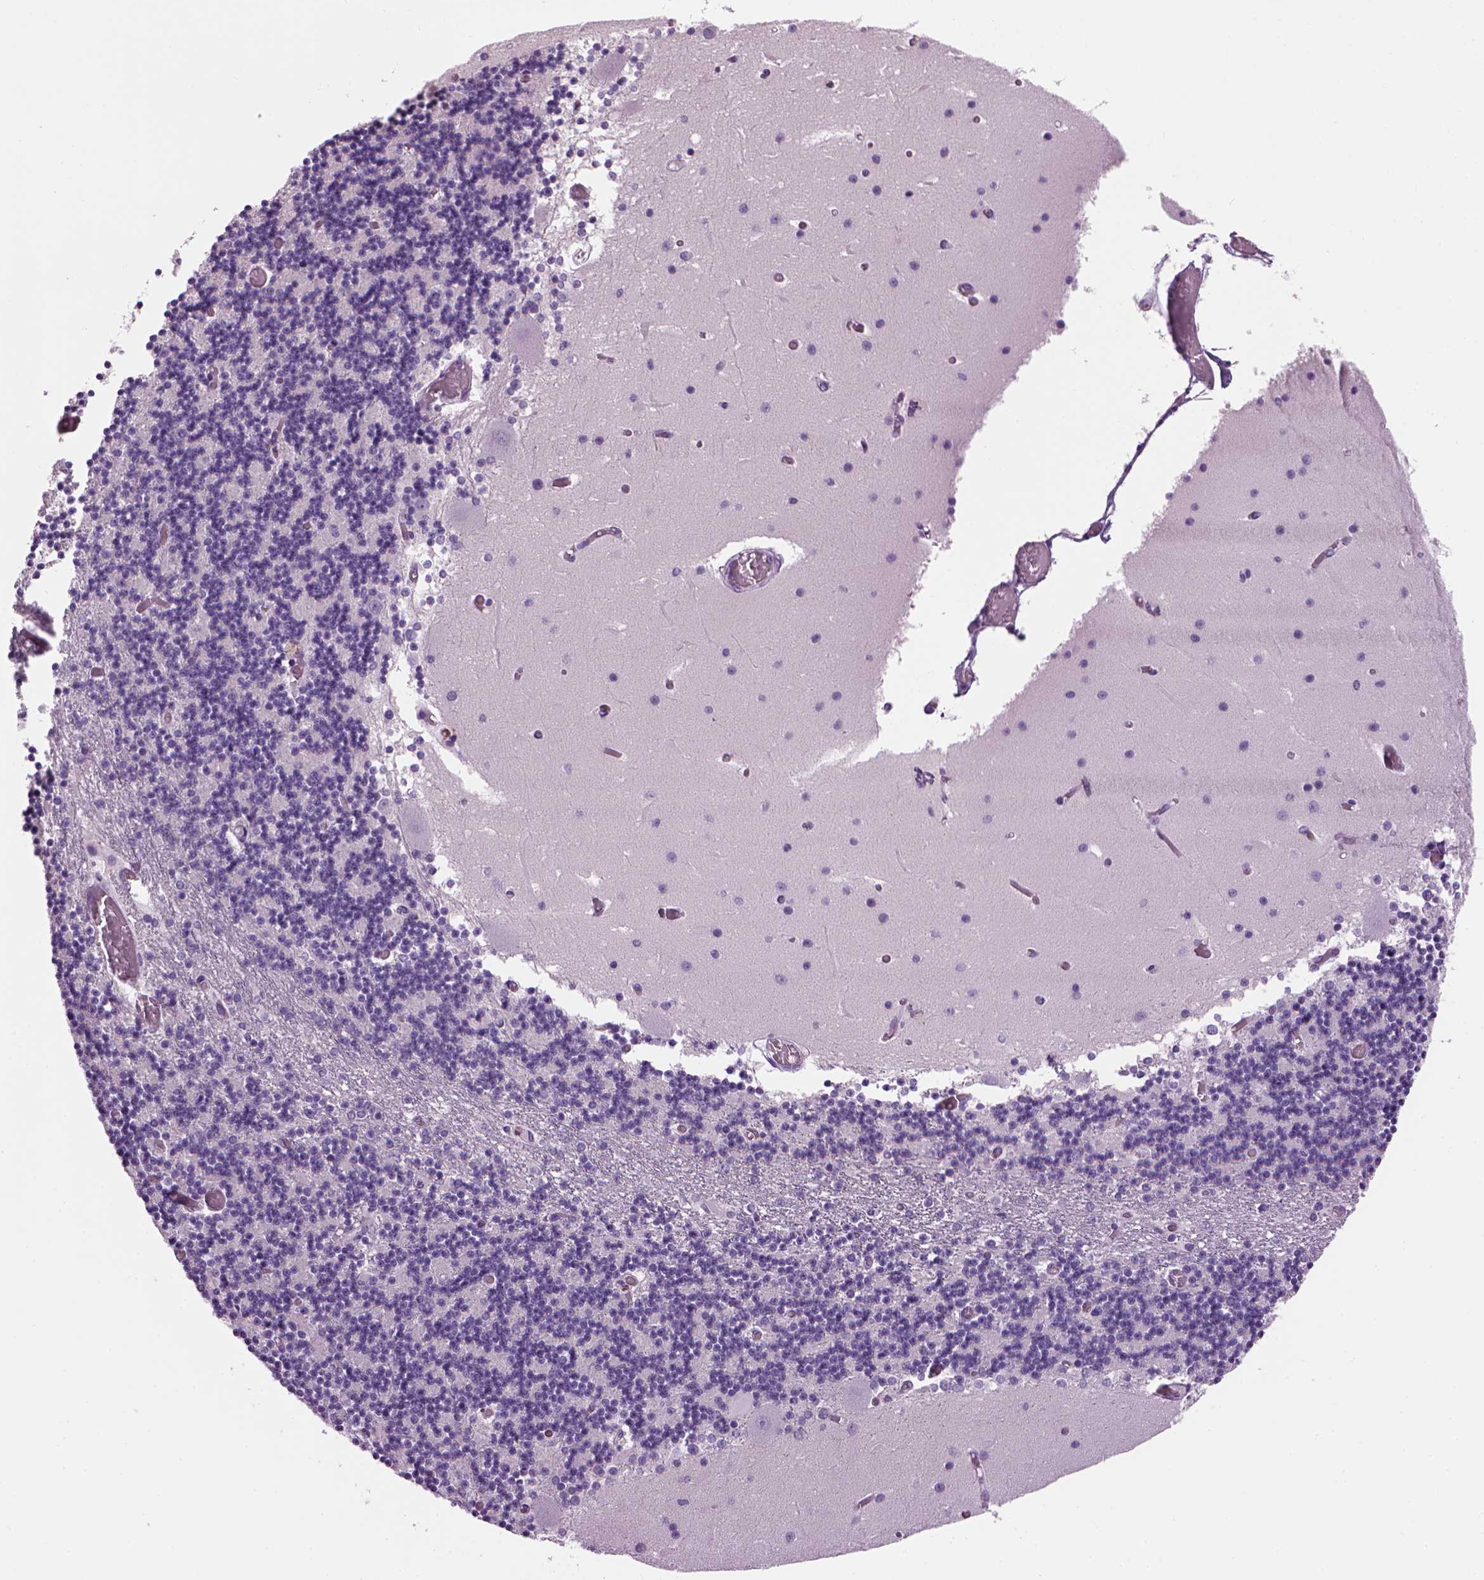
{"staining": {"intensity": "negative", "quantity": "none", "location": "none"}, "tissue": "cerebellum", "cell_type": "Cells in granular layer", "image_type": "normal", "snomed": [{"axis": "morphology", "description": "Normal tissue, NOS"}, {"axis": "topography", "description": "Cerebellum"}], "caption": "Immunohistochemical staining of benign cerebellum reveals no significant staining in cells in granular layer. (DAB immunohistochemistry (IHC), high magnification).", "gene": "MZB1", "patient": {"sex": "female", "age": 28}}